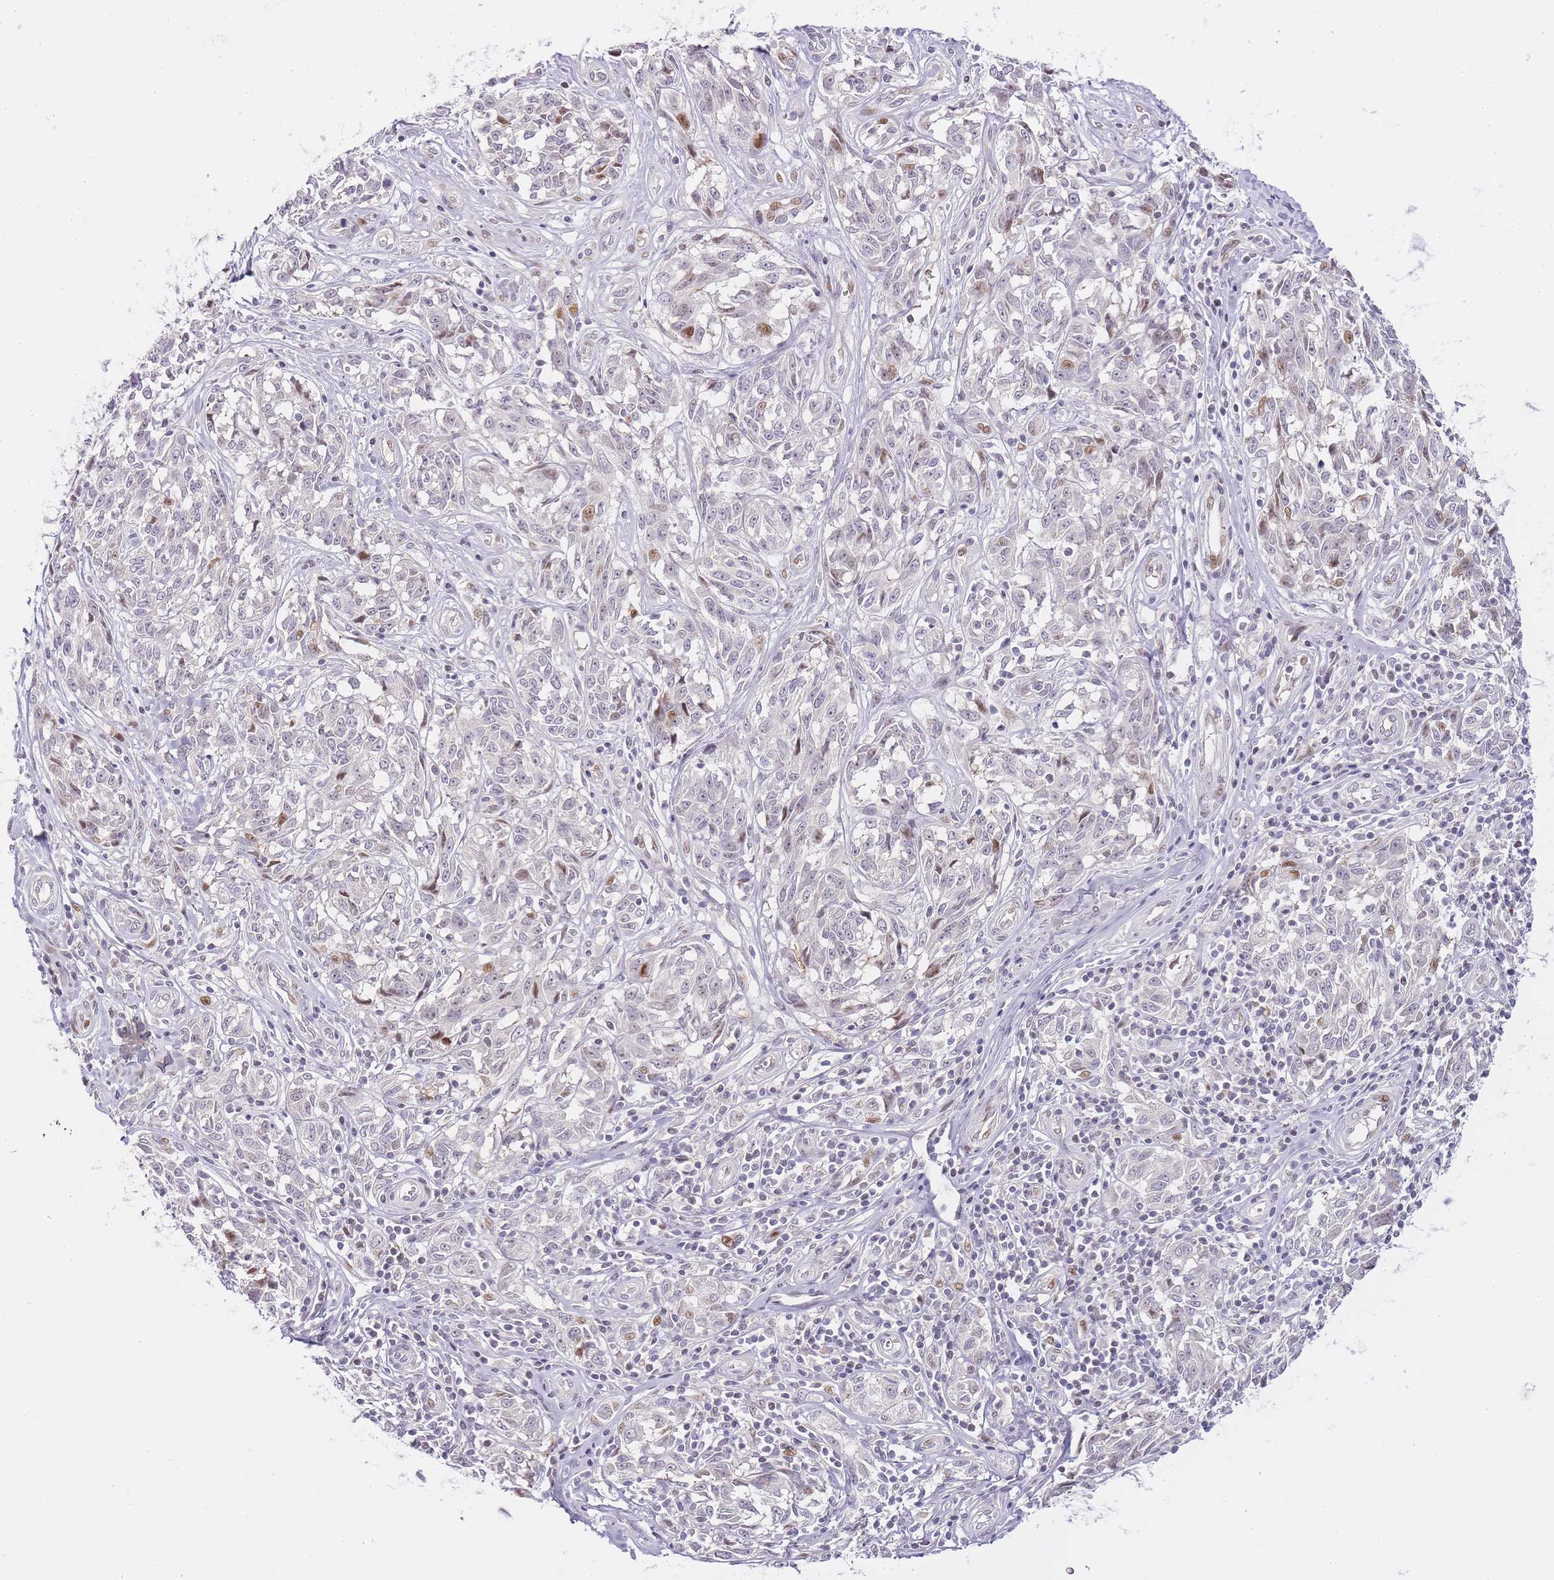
{"staining": {"intensity": "moderate", "quantity": "<25%", "location": "nuclear"}, "tissue": "melanoma", "cell_type": "Tumor cells", "image_type": "cancer", "snomed": [{"axis": "morphology", "description": "Normal tissue, NOS"}, {"axis": "morphology", "description": "Malignant melanoma, NOS"}, {"axis": "topography", "description": "Skin"}], "caption": "Moderate nuclear positivity is appreciated in approximately <25% of tumor cells in melanoma.", "gene": "OGG1", "patient": {"sex": "female", "age": 64}}